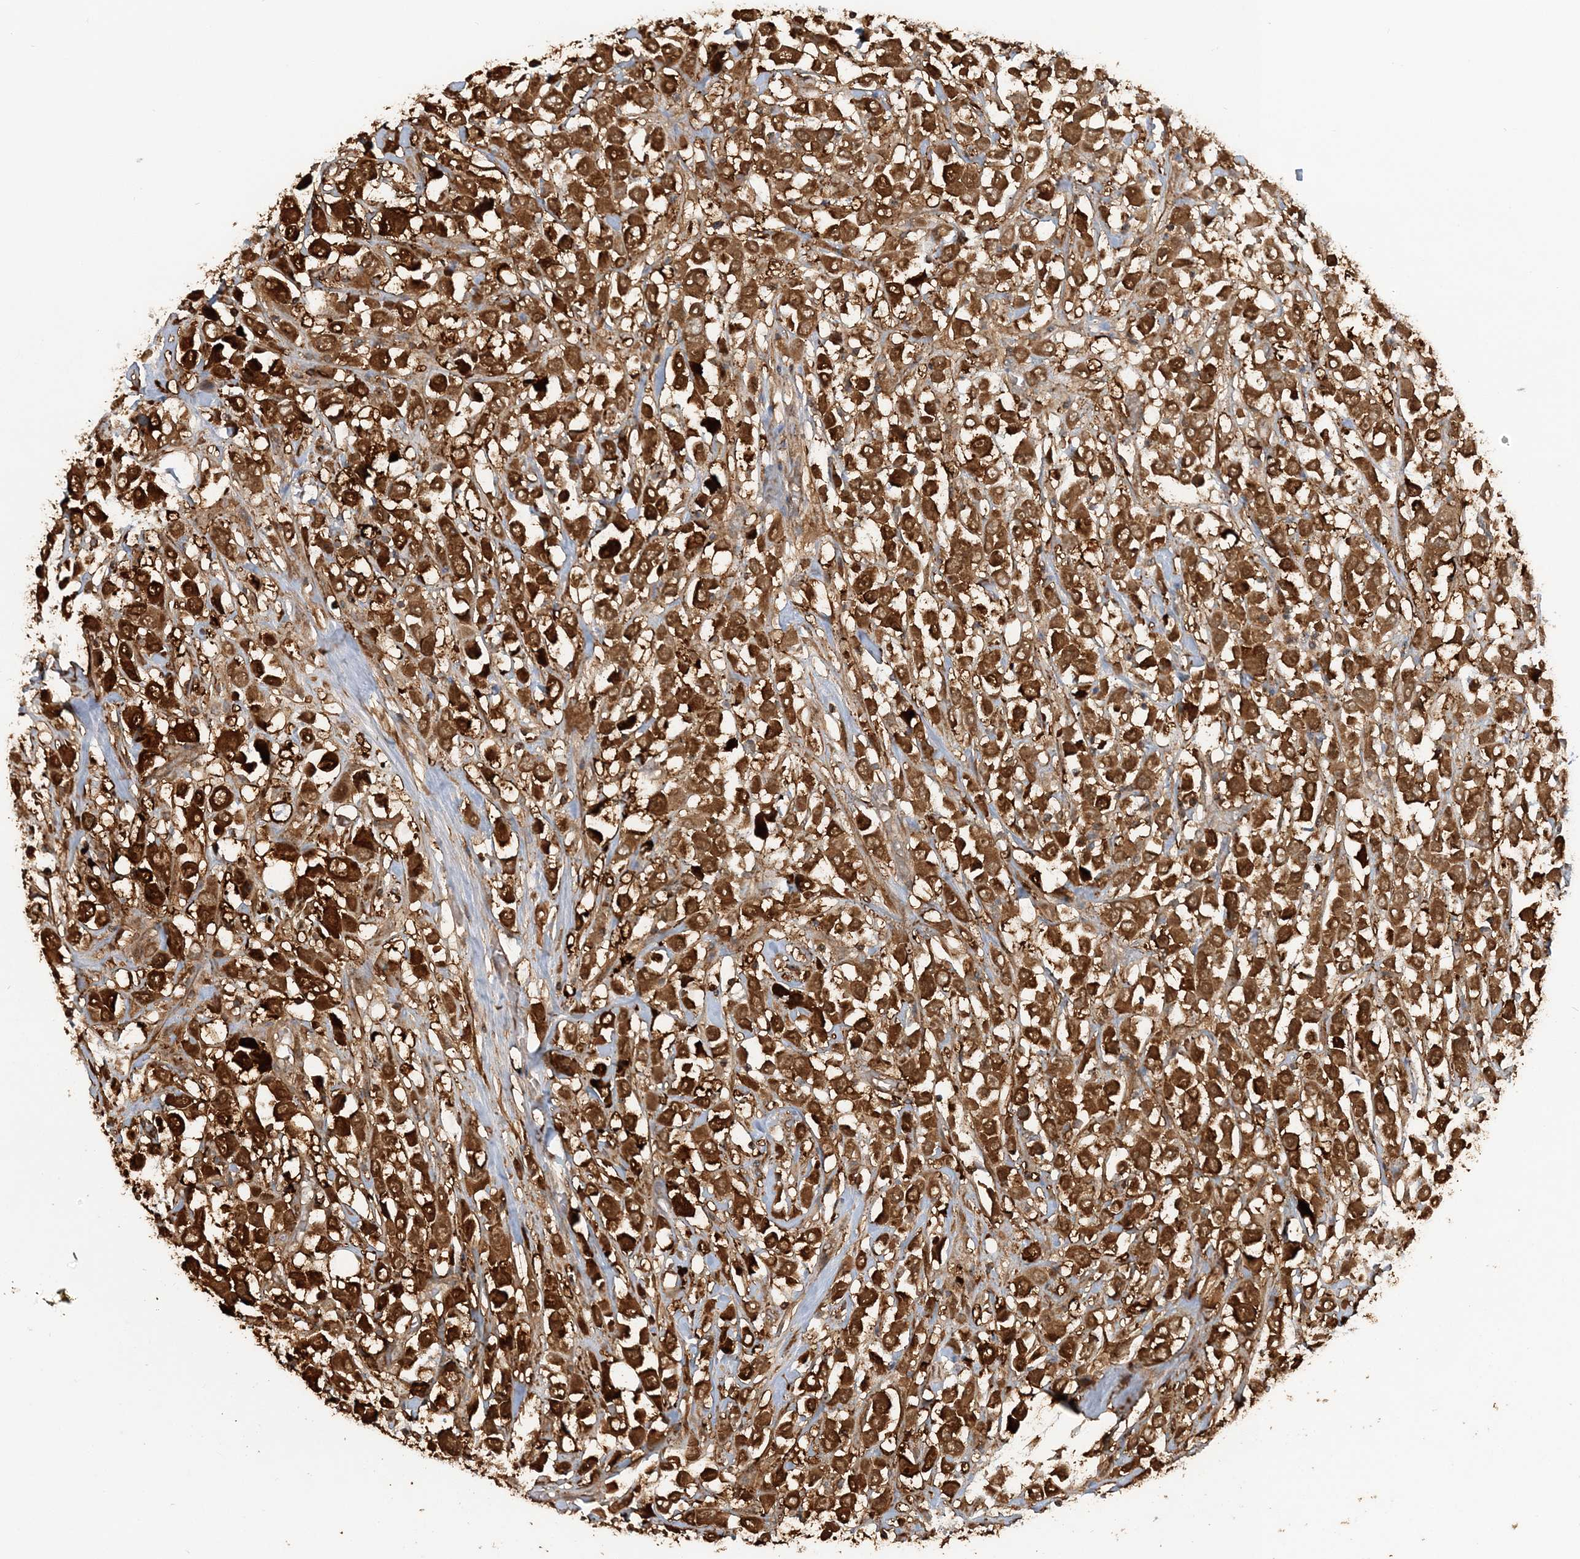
{"staining": {"intensity": "strong", "quantity": ">75%", "location": "cytoplasmic/membranous"}, "tissue": "breast cancer", "cell_type": "Tumor cells", "image_type": "cancer", "snomed": [{"axis": "morphology", "description": "Duct carcinoma"}, {"axis": "topography", "description": "Breast"}], "caption": "This photomicrograph displays immunohistochemistry (IHC) staining of breast cancer (intraductal carcinoma), with high strong cytoplasmic/membranous staining in approximately >75% of tumor cells.", "gene": "DSTN", "patient": {"sex": "female", "age": 61}}